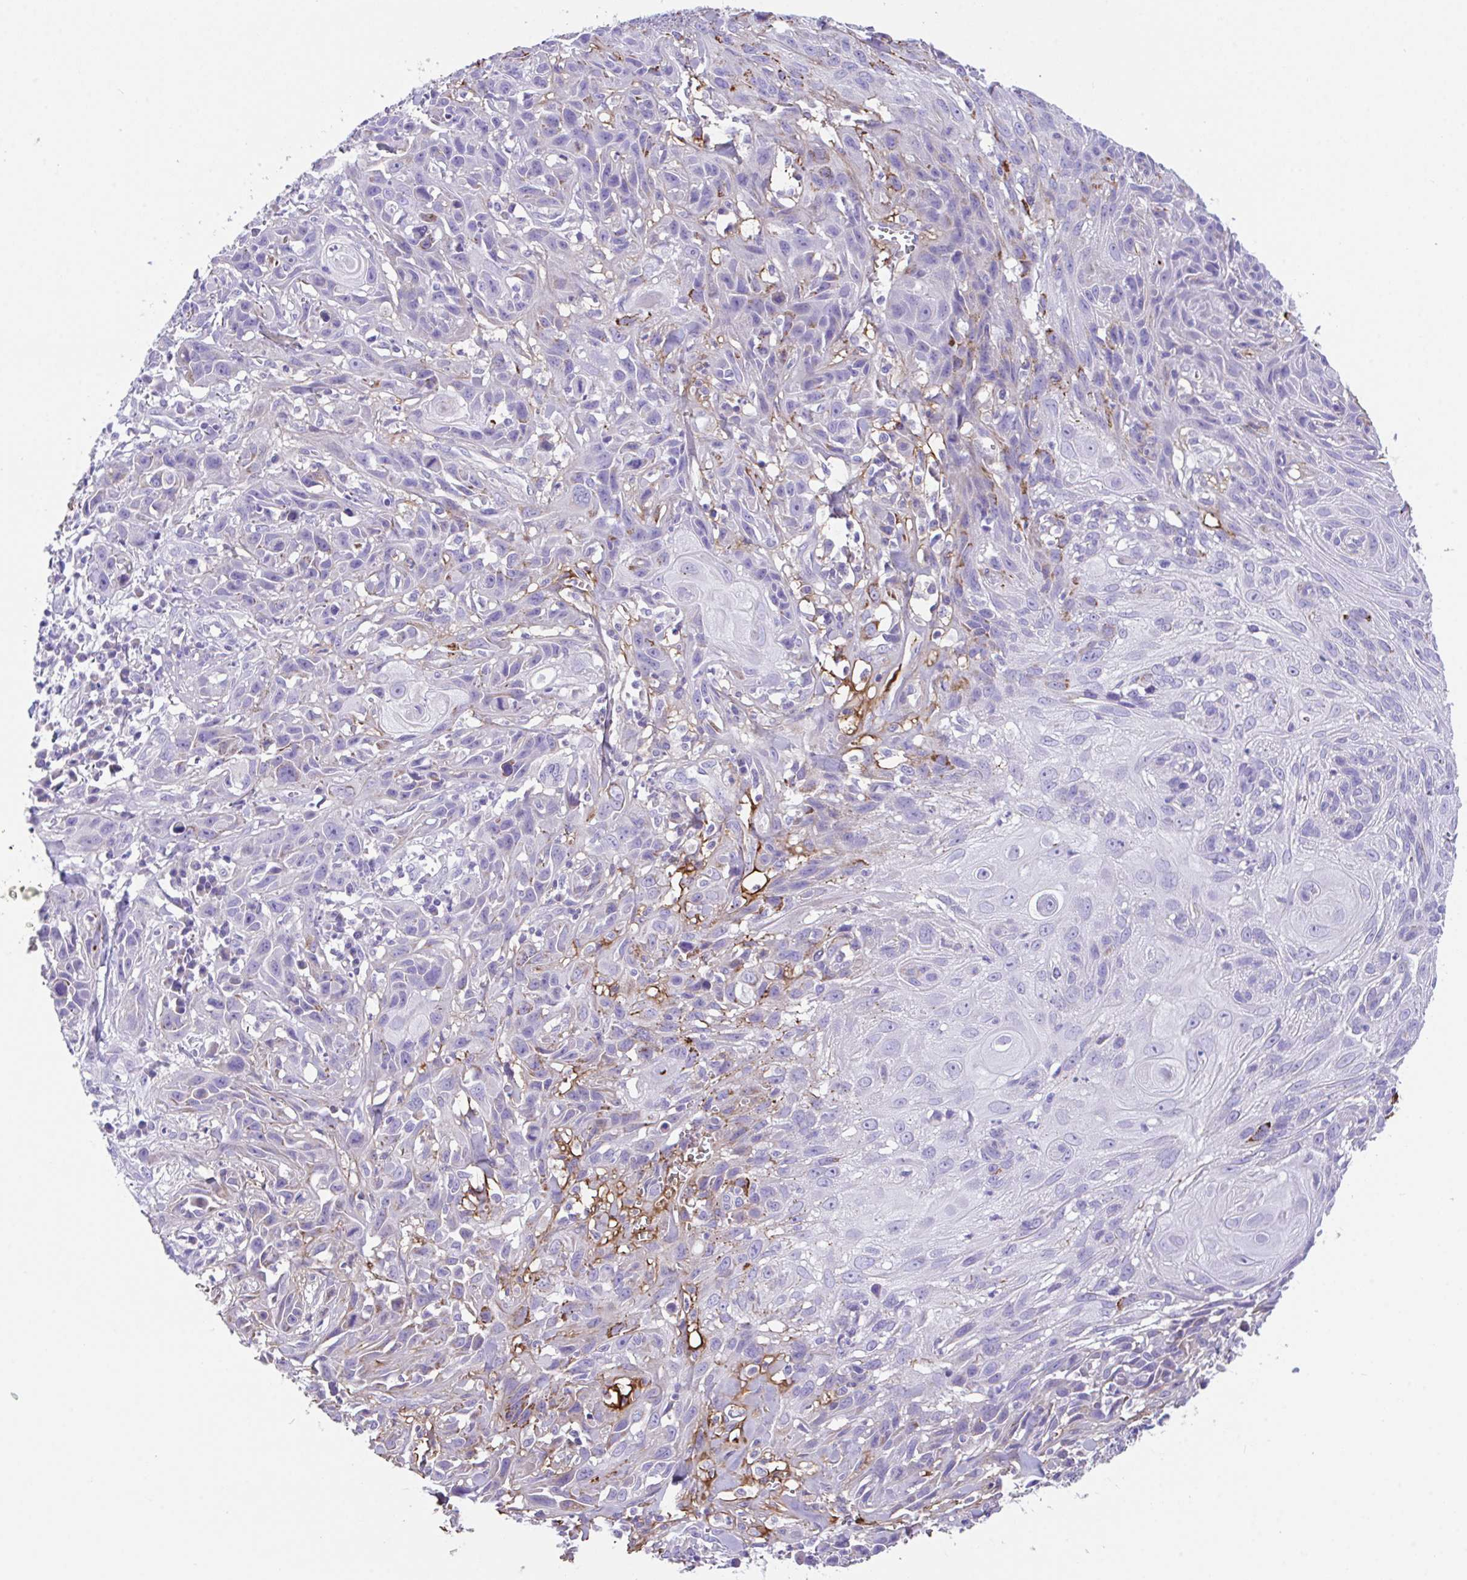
{"staining": {"intensity": "strong", "quantity": "<25%", "location": "cytoplasmic/membranous"}, "tissue": "skin cancer", "cell_type": "Tumor cells", "image_type": "cancer", "snomed": [{"axis": "morphology", "description": "Squamous cell carcinoma, NOS"}, {"axis": "topography", "description": "Skin"}, {"axis": "topography", "description": "Vulva"}], "caption": "This is a micrograph of immunohistochemistry staining of skin cancer (squamous cell carcinoma), which shows strong expression in the cytoplasmic/membranous of tumor cells.", "gene": "SLC16A6", "patient": {"sex": "female", "age": 83}}